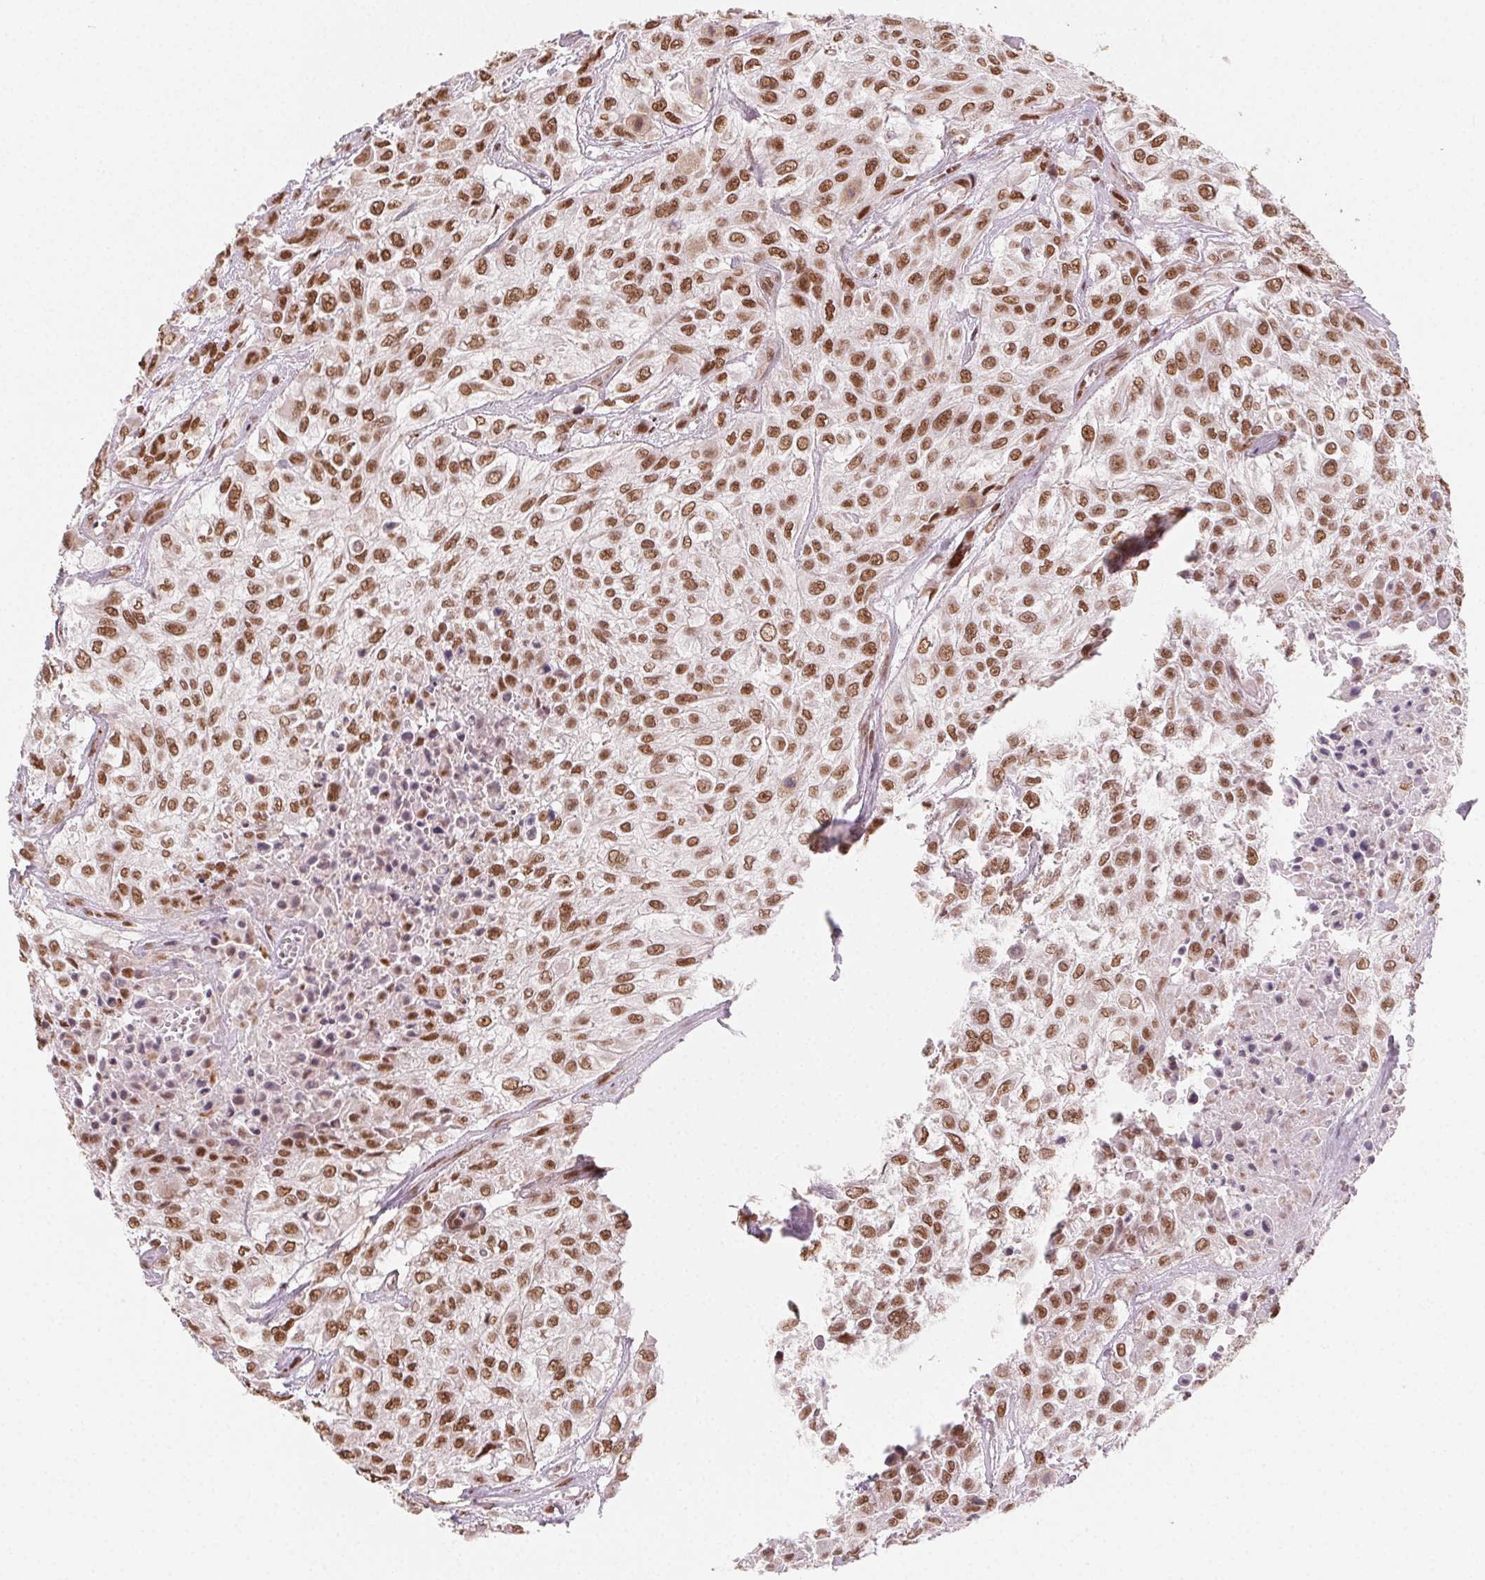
{"staining": {"intensity": "strong", "quantity": ">75%", "location": "nuclear"}, "tissue": "urothelial cancer", "cell_type": "Tumor cells", "image_type": "cancer", "snomed": [{"axis": "morphology", "description": "Urothelial carcinoma, High grade"}, {"axis": "topography", "description": "Urinary bladder"}], "caption": "Protein staining of urothelial cancer tissue reveals strong nuclear positivity in approximately >75% of tumor cells.", "gene": "TOPORS", "patient": {"sex": "male", "age": 57}}